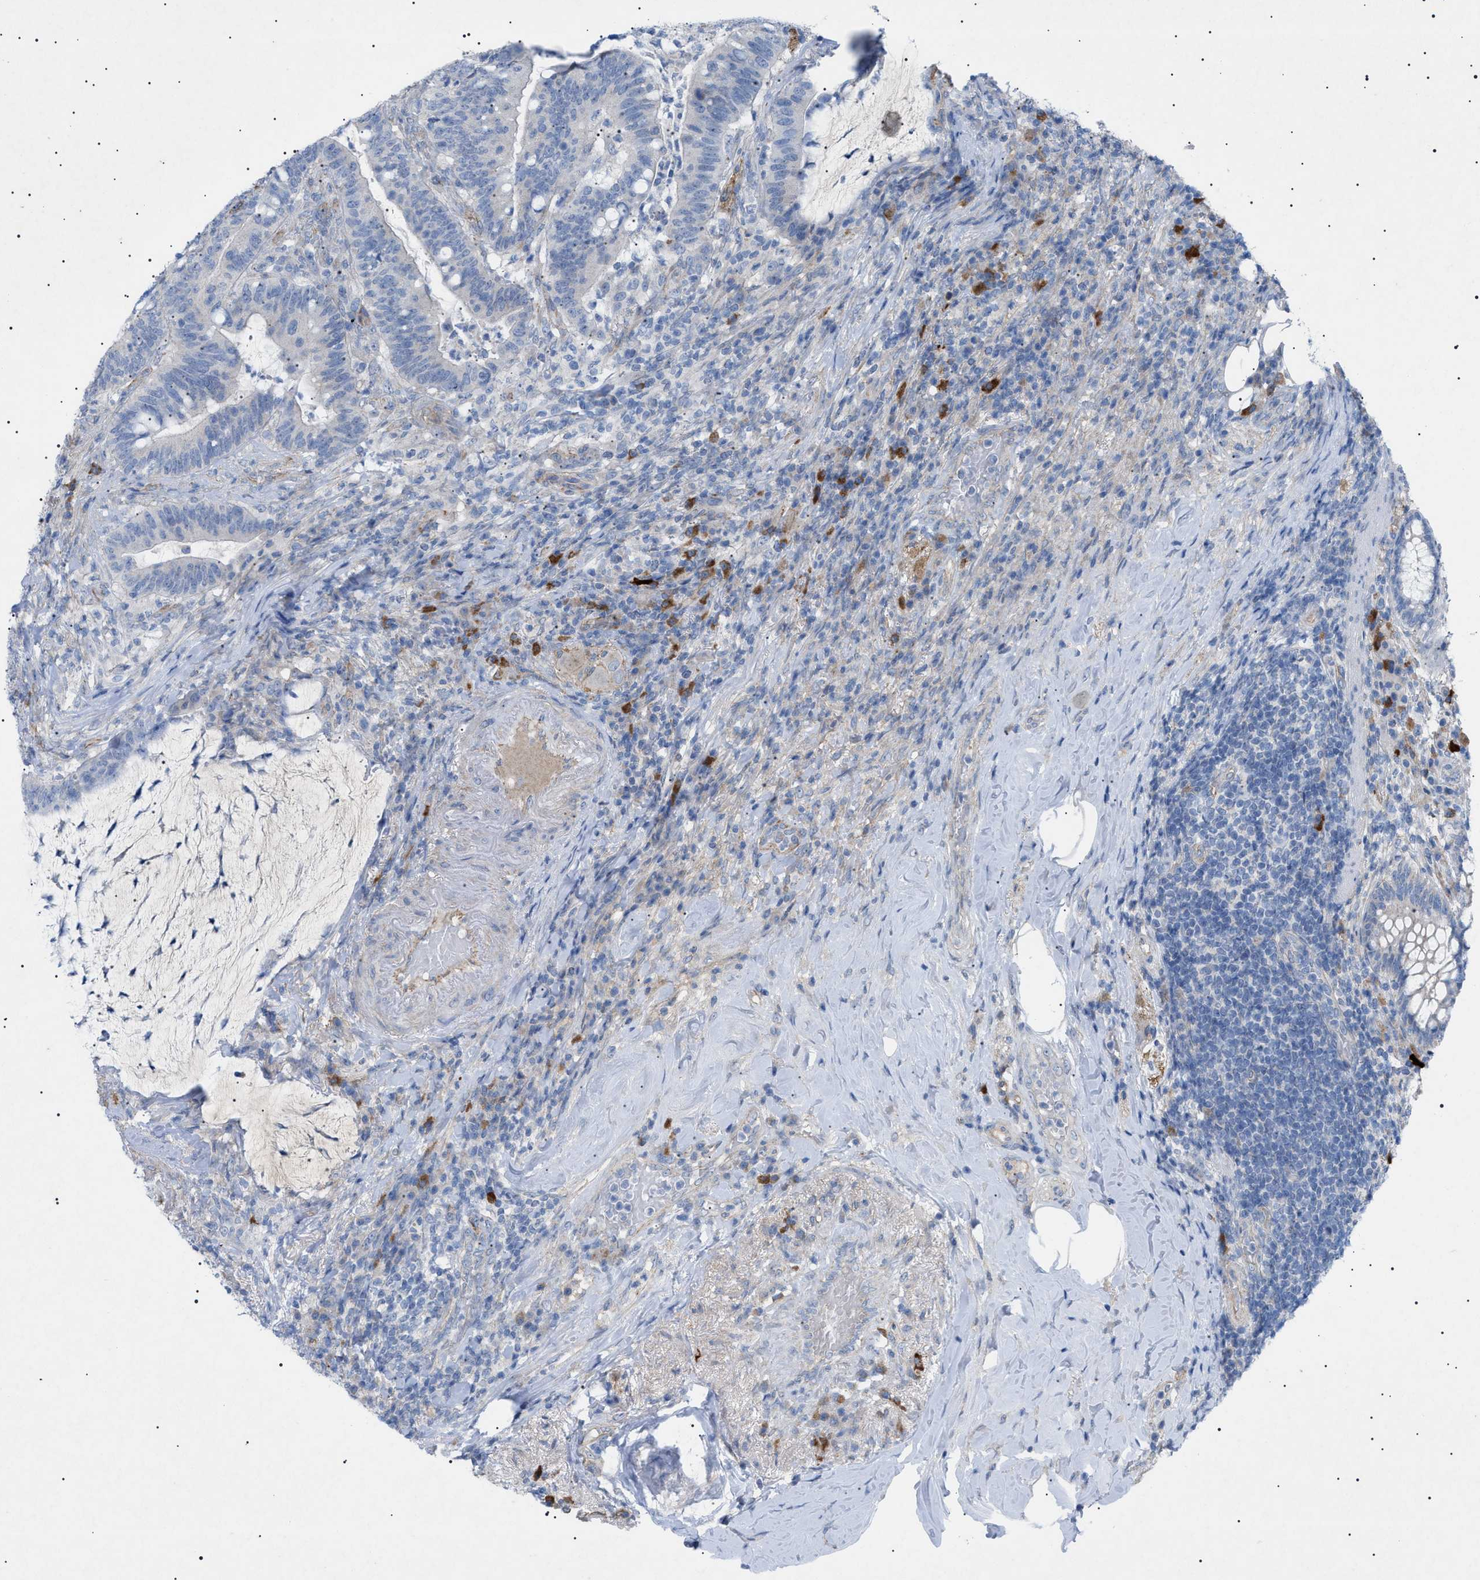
{"staining": {"intensity": "negative", "quantity": "none", "location": "none"}, "tissue": "colorectal cancer", "cell_type": "Tumor cells", "image_type": "cancer", "snomed": [{"axis": "morphology", "description": "Normal tissue, NOS"}, {"axis": "morphology", "description": "Adenocarcinoma, NOS"}, {"axis": "topography", "description": "Colon"}], "caption": "DAB (3,3'-diaminobenzidine) immunohistochemical staining of human colorectal cancer displays no significant staining in tumor cells.", "gene": "ADAMTS1", "patient": {"sex": "female", "age": 66}}